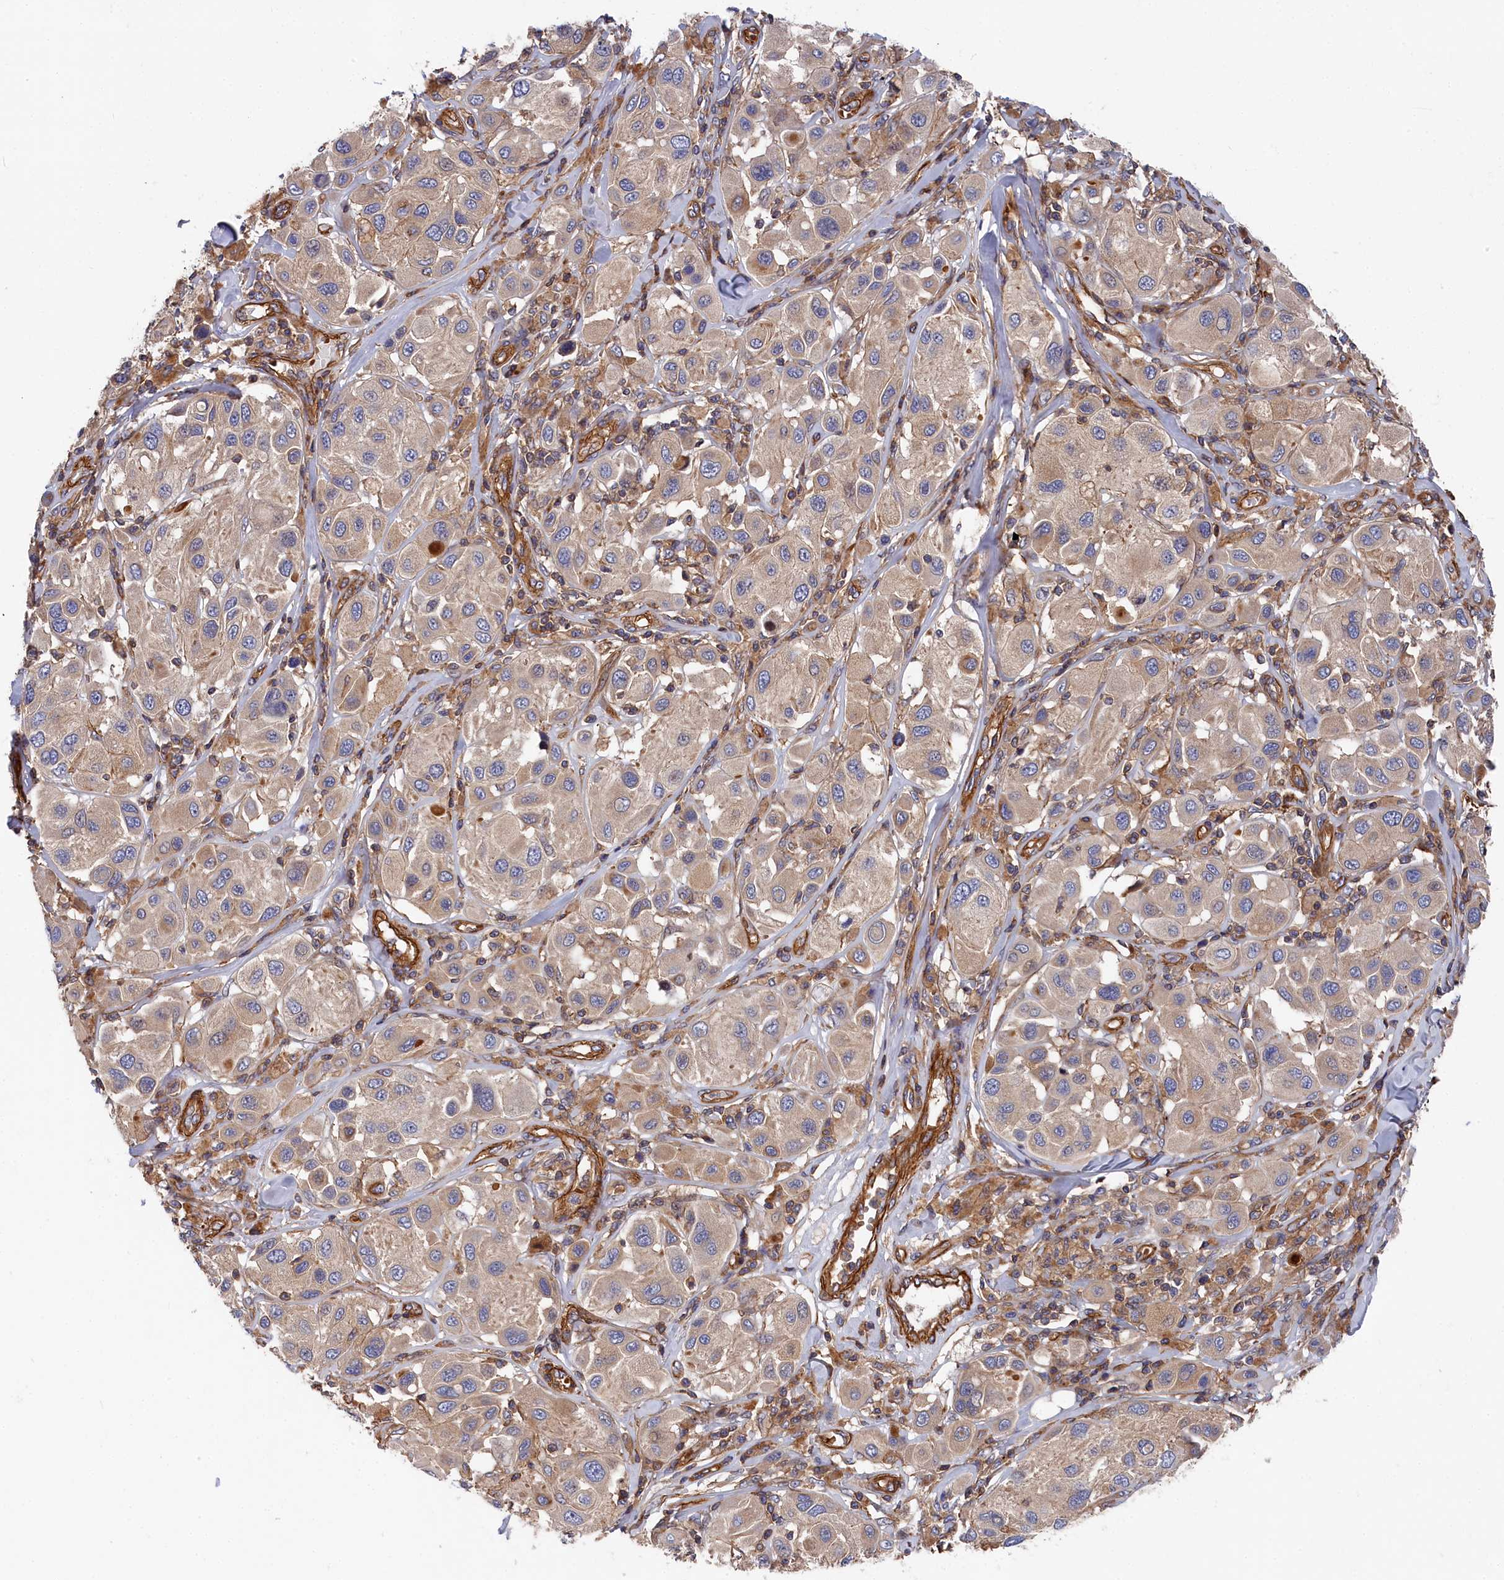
{"staining": {"intensity": "weak", "quantity": "<25%", "location": "cytoplasmic/membranous"}, "tissue": "melanoma", "cell_type": "Tumor cells", "image_type": "cancer", "snomed": [{"axis": "morphology", "description": "Malignant melanoma, Metastatic site"}, {"axis": "topography", "description": "Skin"}], "caption": "A high-resolution image shows immunohistochemistry staining of melanoma, which demonstrates no significant positivity in tumor cells. The staining was performed using DAB to visualize the protein expression in brown, while the nuclei were stained in blue with hematoxylin (Magnification: 20x).", "gene": "LDHD", "patient": {"sex": "male", "age": 41}}